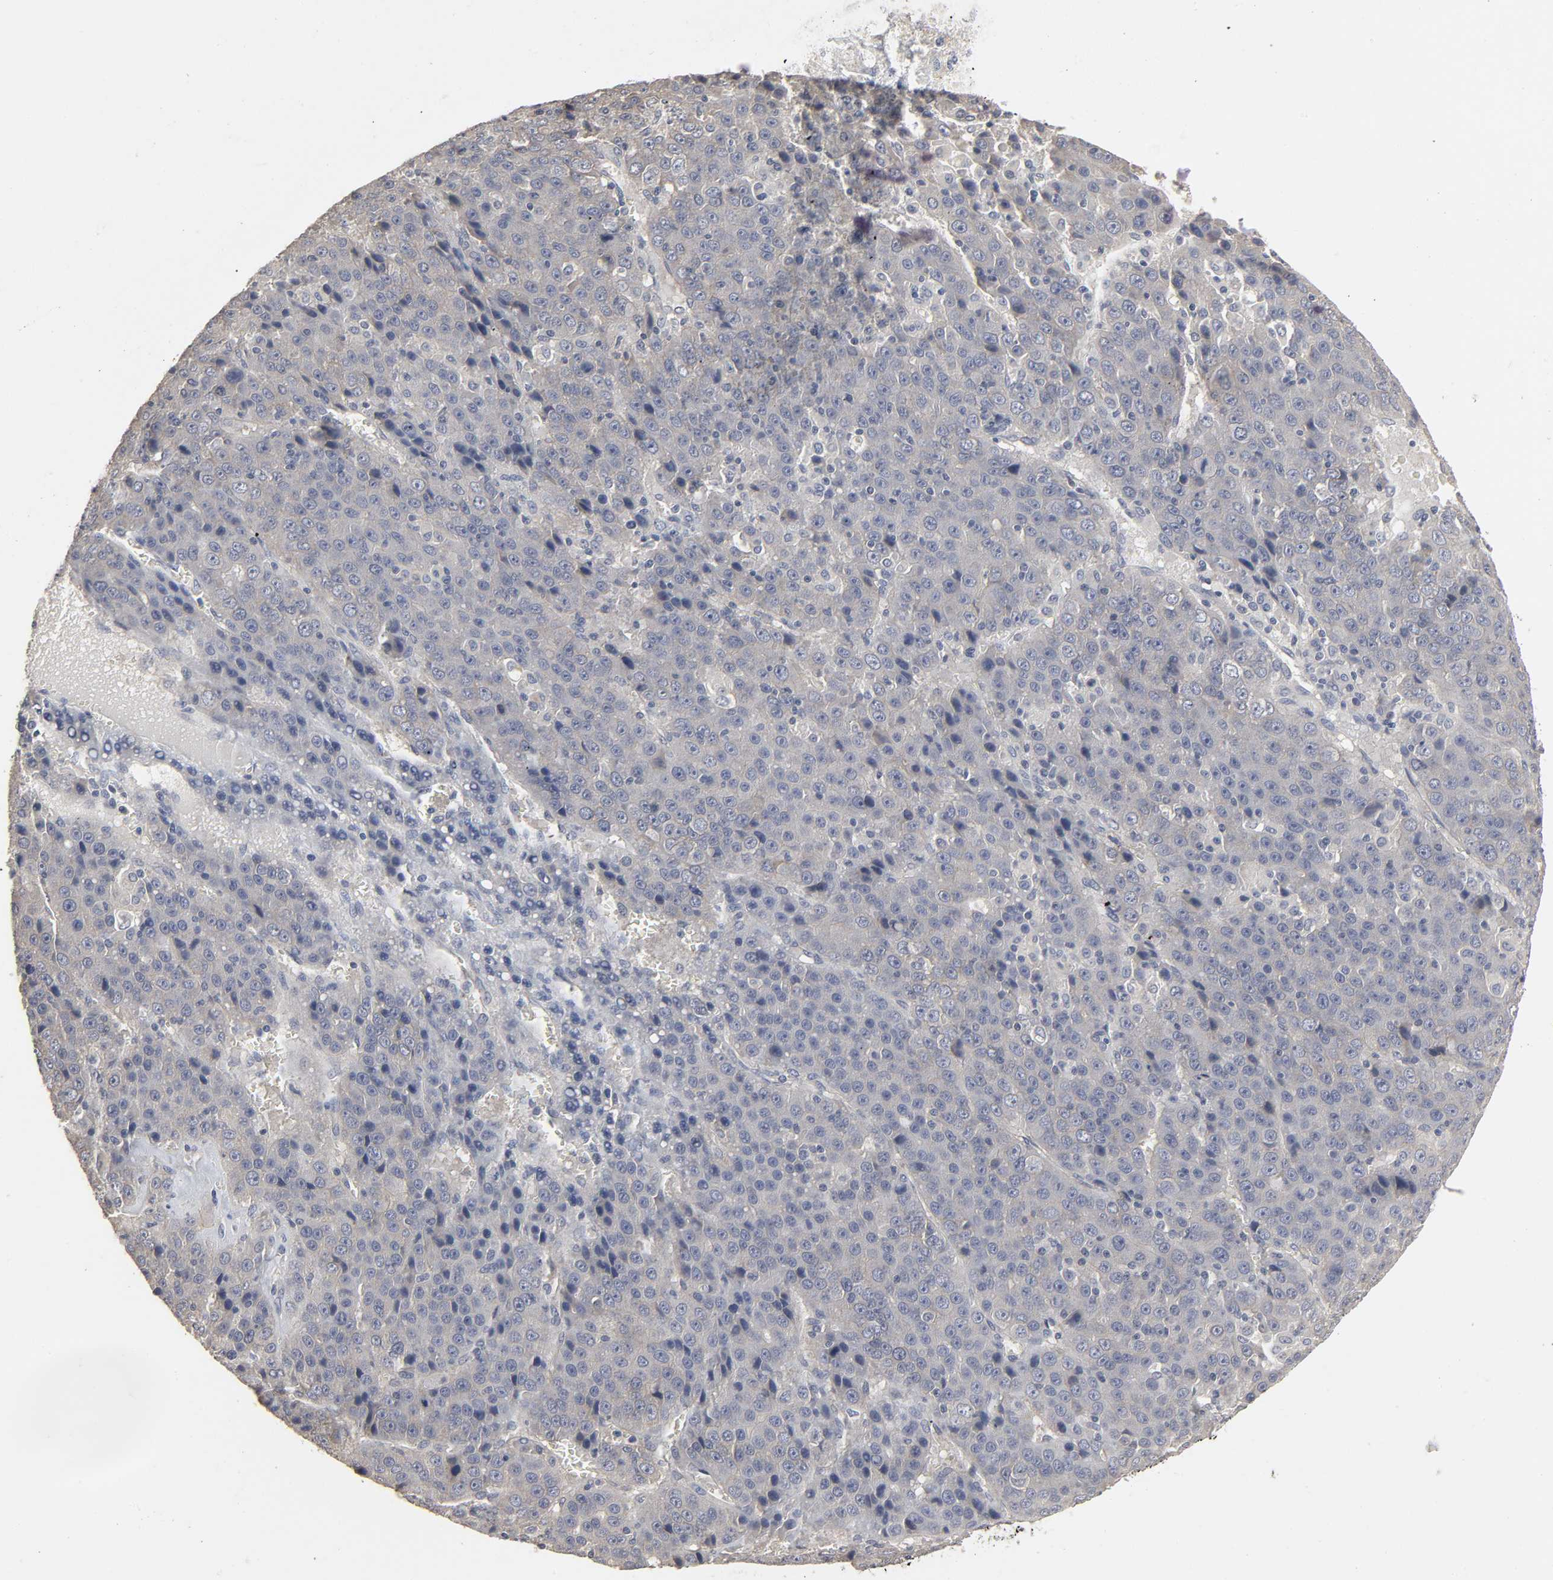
{"staining": {"intensity": "negative", "quantity": "none", "location": "none"}, "tissue": "liver cancer", "cell_type": "Tumor cells", "image_type": "cancer", "snomed": [{"axis": "morphology", "description": "Carcinoma, Hepatocellular, NOS"}, {"axis": "topography", "description": "Liver"}], "caption": "Immunohistochemistry (IHC) of hepatocellular carcinoma (liver) exhibits no staining in tumor cells. (DAB immunohistochemistry with hematoxylin counter stain).", "gene": "SLC10A2", "patient": {"sex": "female", "age": 53}}